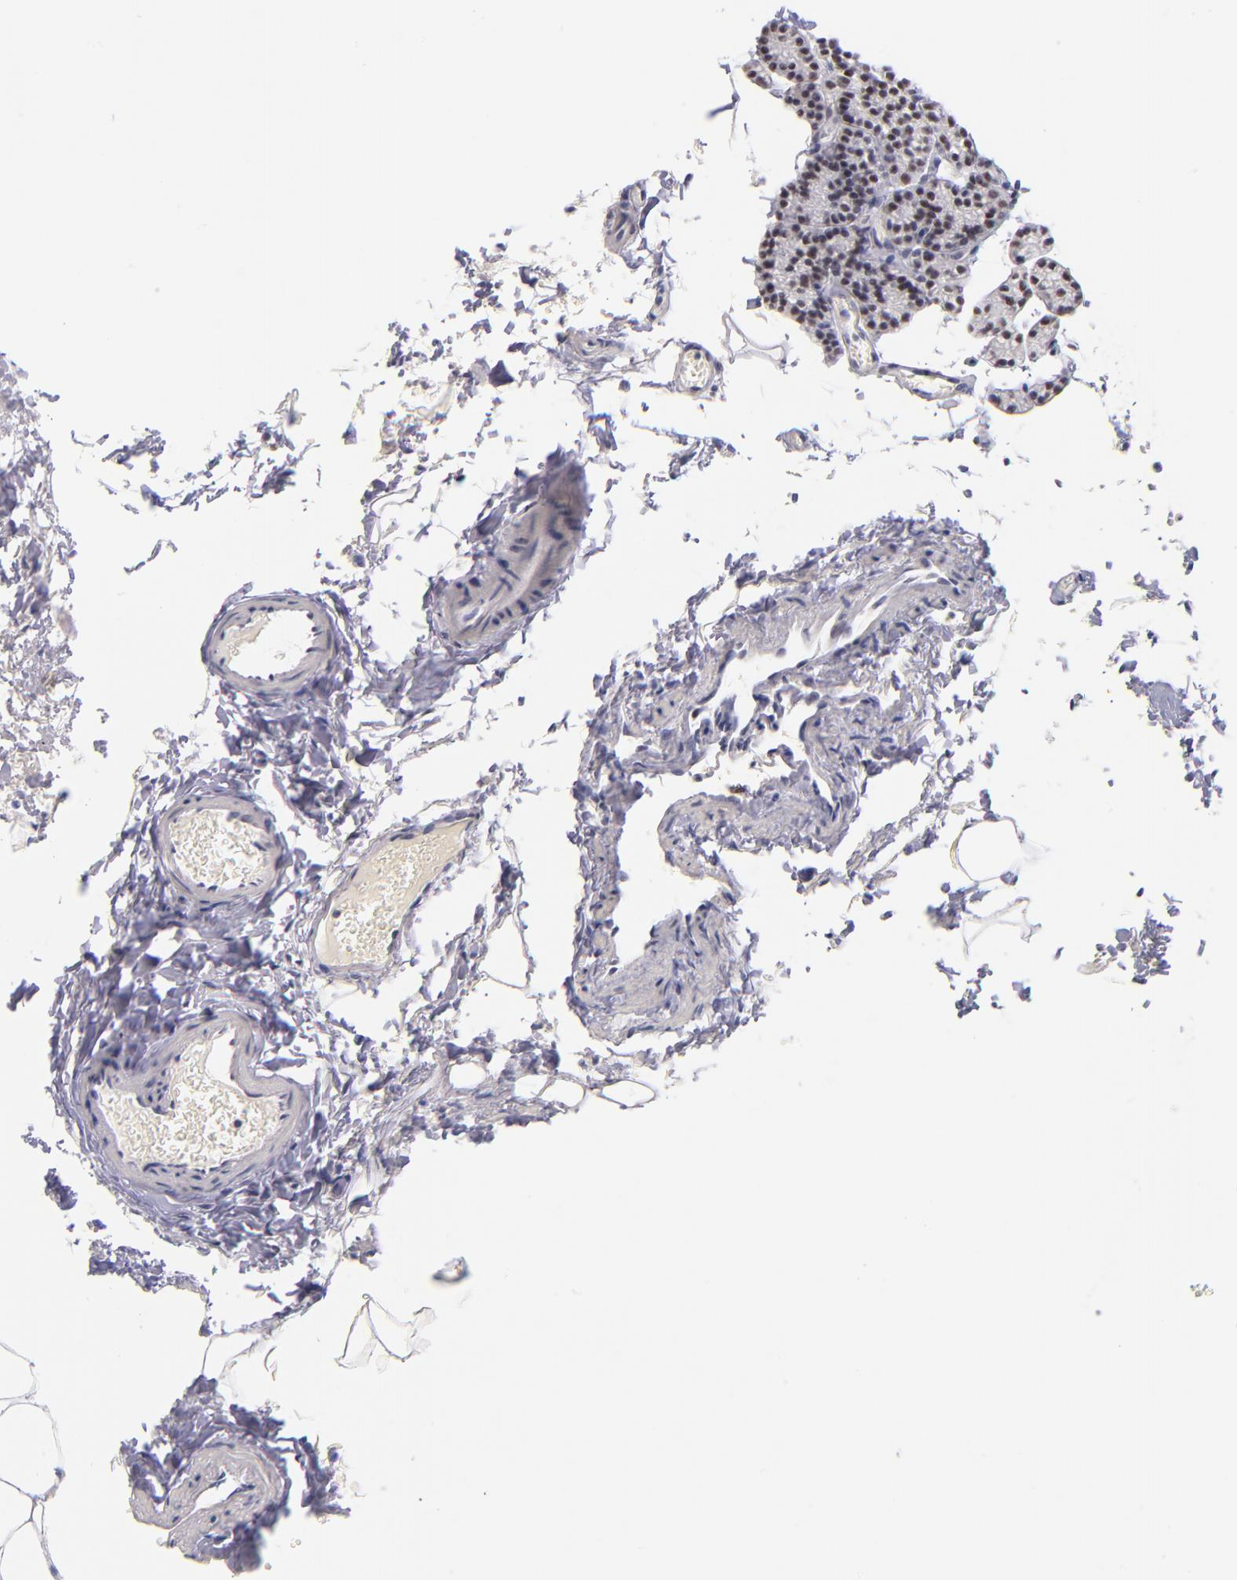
{"staining": {"intensity": "weak", "quantity": "<25%", "location": "nuclear"}, "tissue": "parathyroid gland", "cell_type": "Glandular cells", "image_type": "normal", "snomed": [{"axis": "morphology", "description": "Normal tissue, NOS"}, {"axis": "topography", "description": "Parathyroid gland"}], "caption": "Glandular cells show no significant positivity in unremarkable parathyroid gland. (DAB (3,3'-diaminobenzidine) IHC visualized using brightfield microscopy, high magnification).", "gene": "SNRPB", "patient": {"sex": "female", "age": 60}}